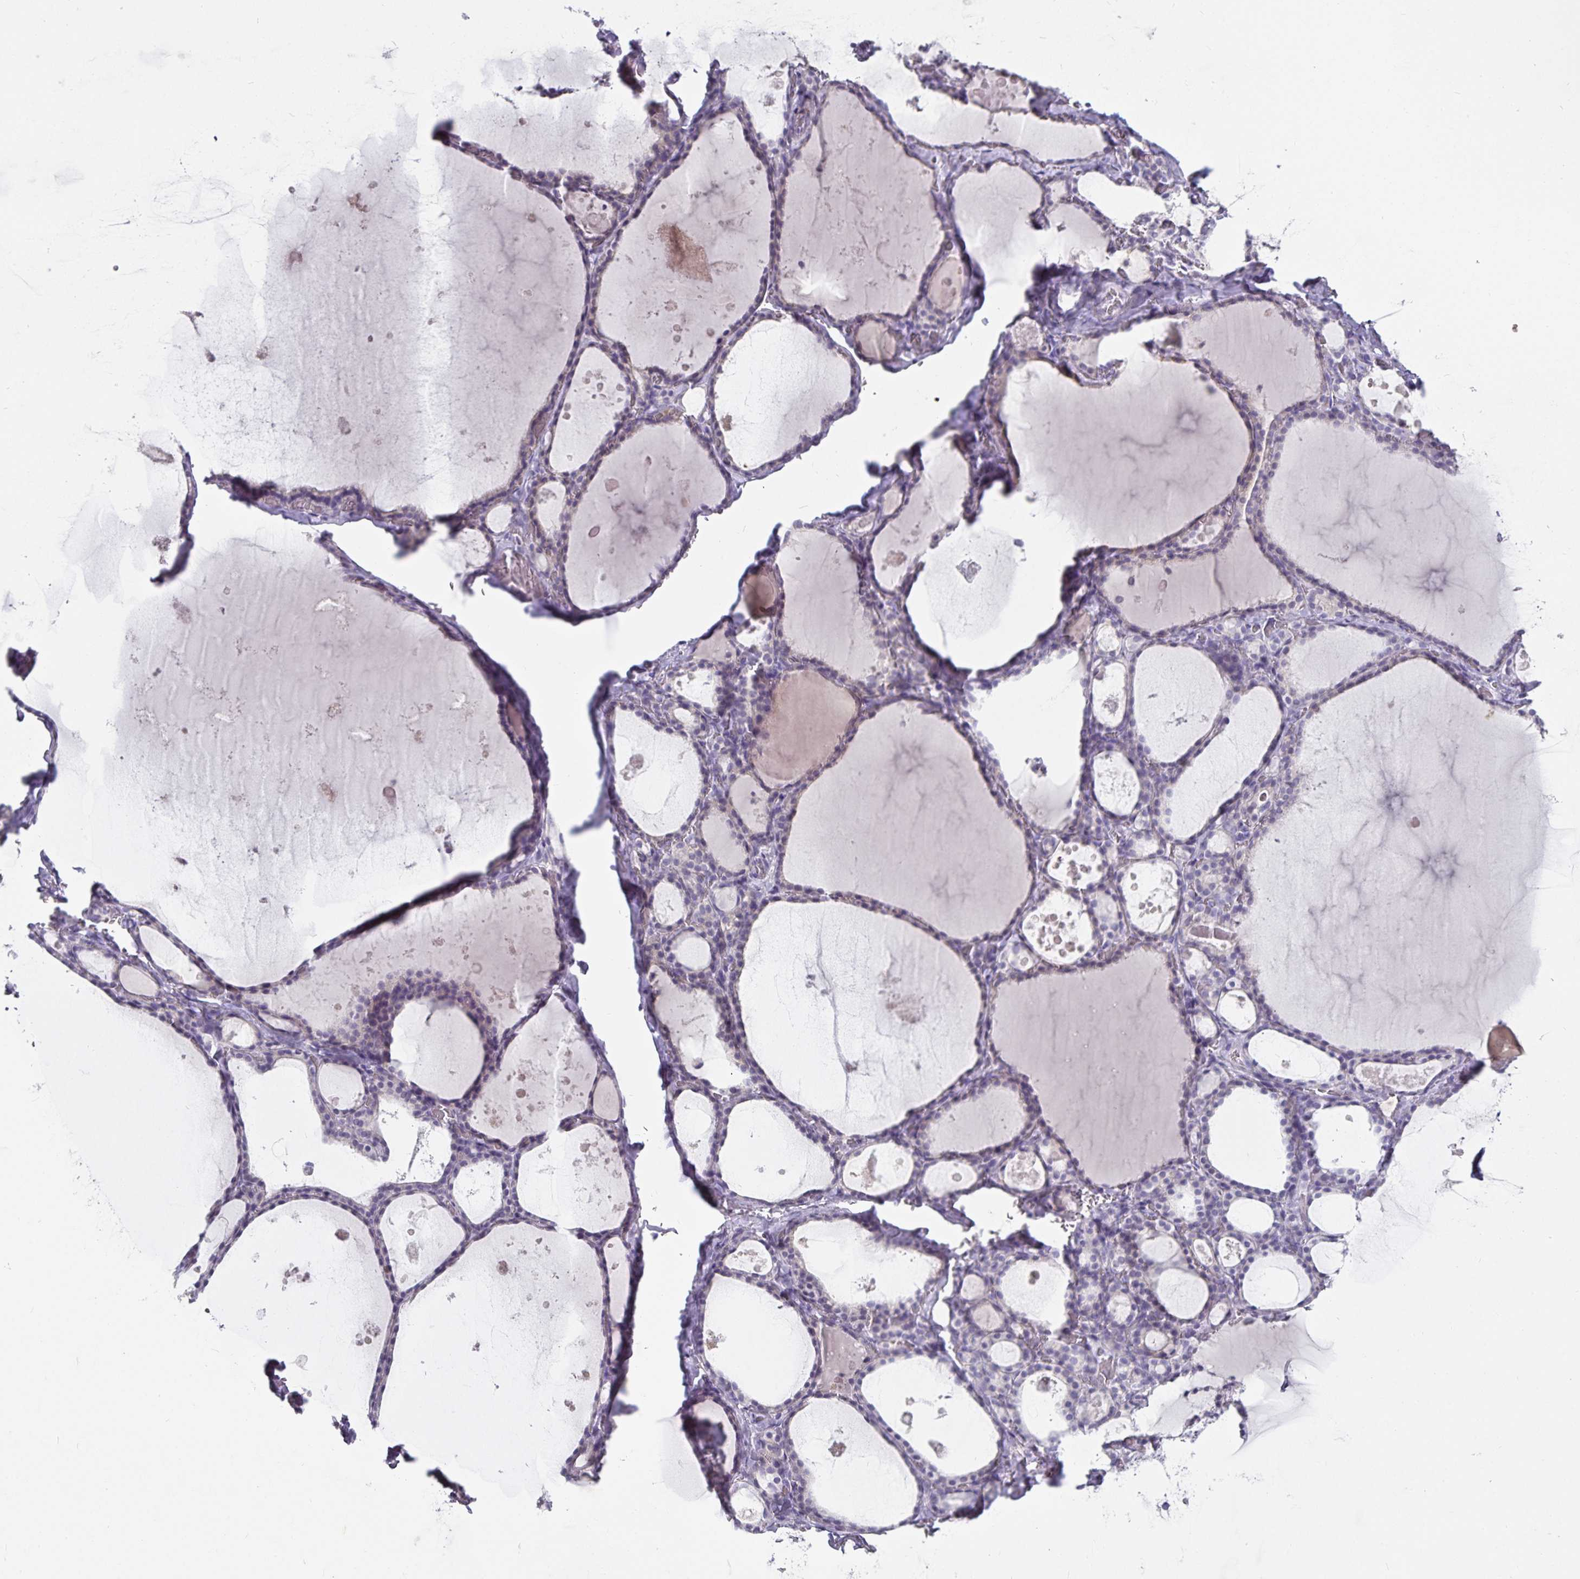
{"staining": {"intensity": "negative", "quantity": "none", "location": "none"}, "tissue": "thyroid gland", "cell_type": "Glandular cells", "image_type": "normal", "snomed": [{"axis": "morphology", "description": "Normal tissue, NOS"}, {"axis": "topography", "description": "Thyroid gland"}], "caption": "Normal thyroid gland was stained to show a protein in brown. There is no significant expression in glandular cells. (DAB (3,3'-diaminobenzidine) immunohistochemistry with hematoxylin counter stain).", "gene": "CA12", "patient": {"sex": "male", "age": 56}}